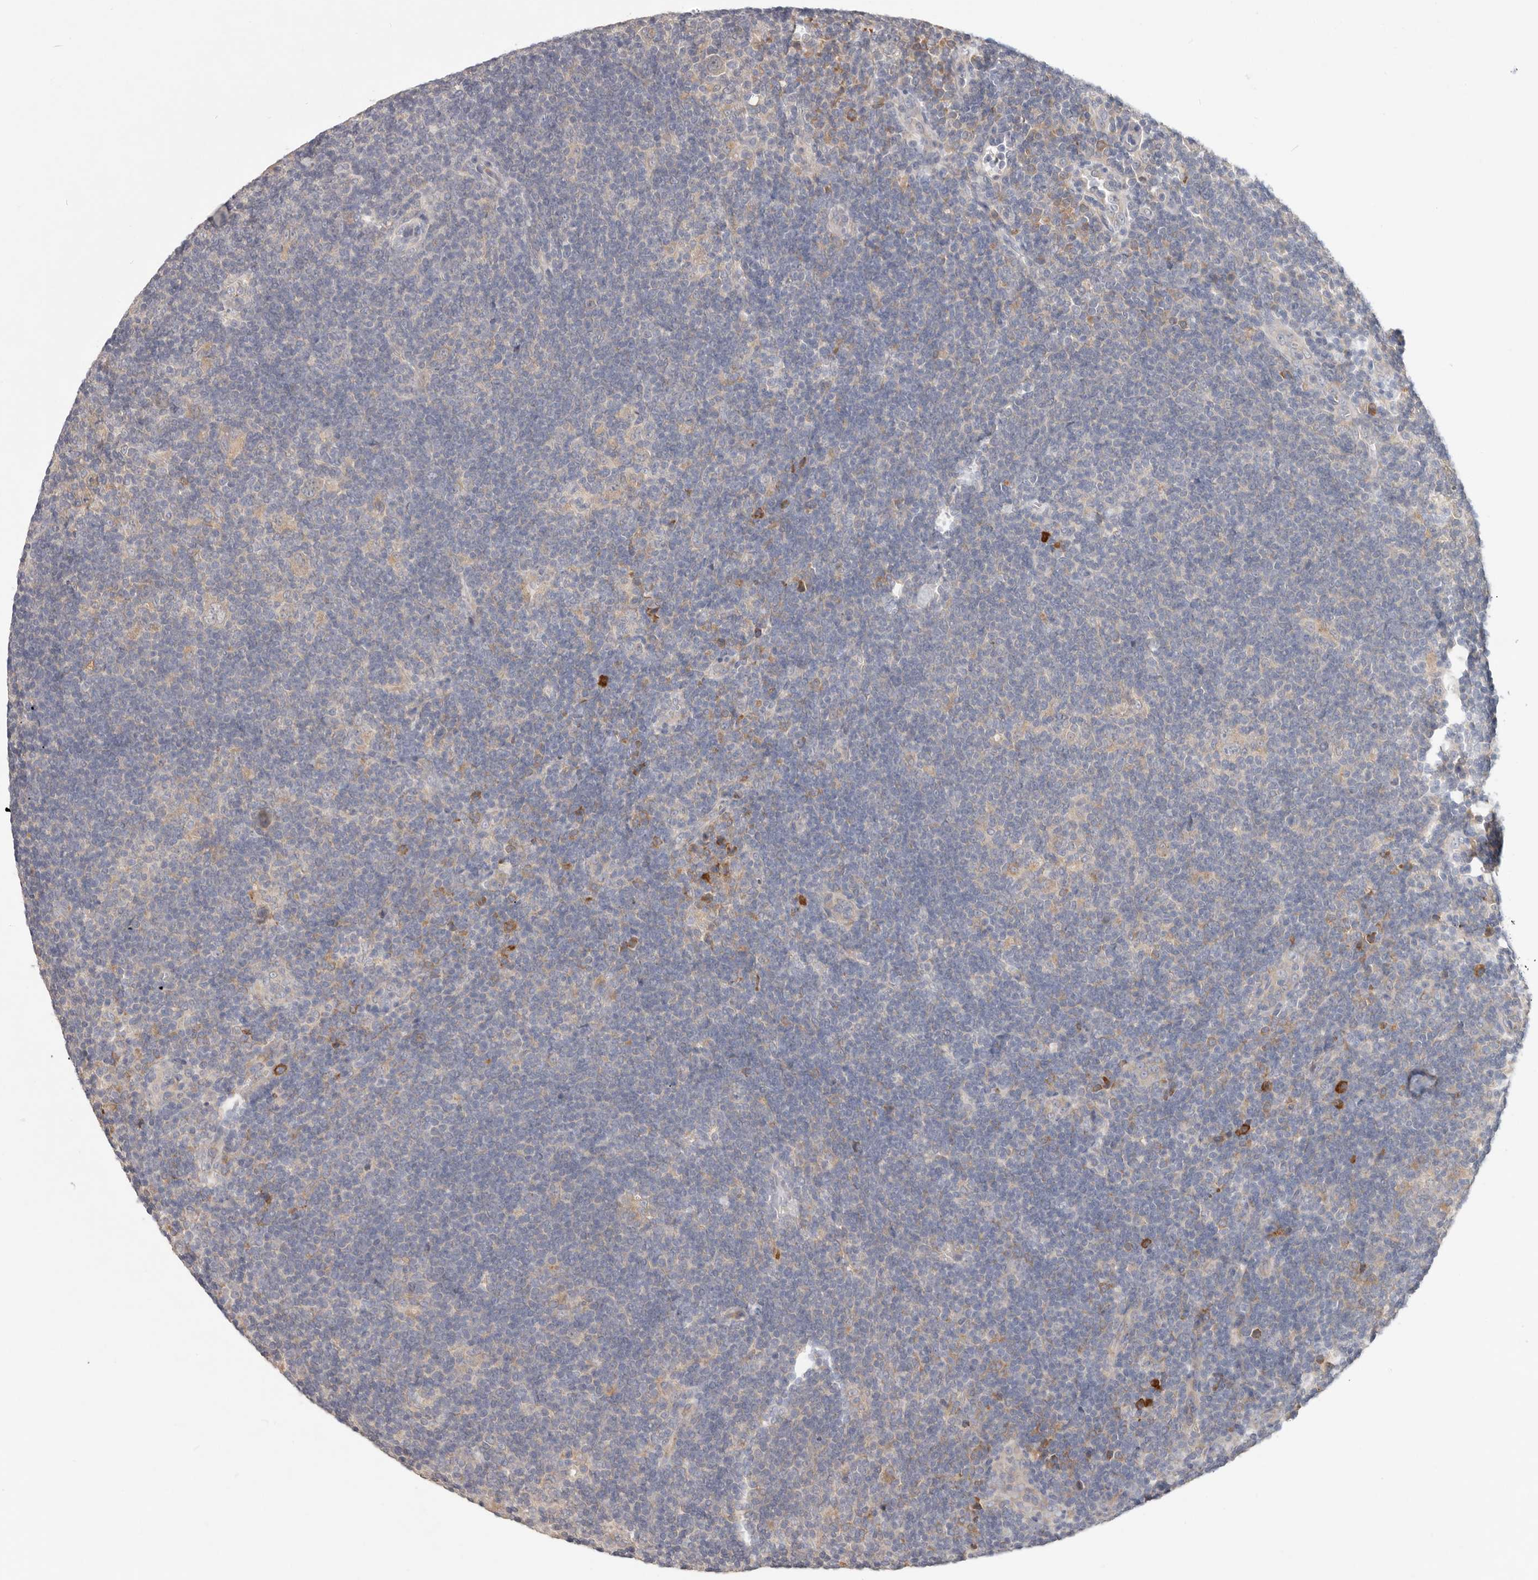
{"staining": {"intensity": "negative", "quantity": "none", "location": "none"}, "tissue": "lymphoma", "cell_type": "Tumor cells", "image_type": "cancer", "snomed": [{"axis": "morphology", "description": "Hodgkin's disease, NOS"}, {"axis": "topography", "description": "Lymph node"}], "caption": "This is an immunohistochemistry micrograph of lymphoma. There is no expression in tumor cells.", "gene": "WDR77", "patient": {"sex": "female", "age": 57}}